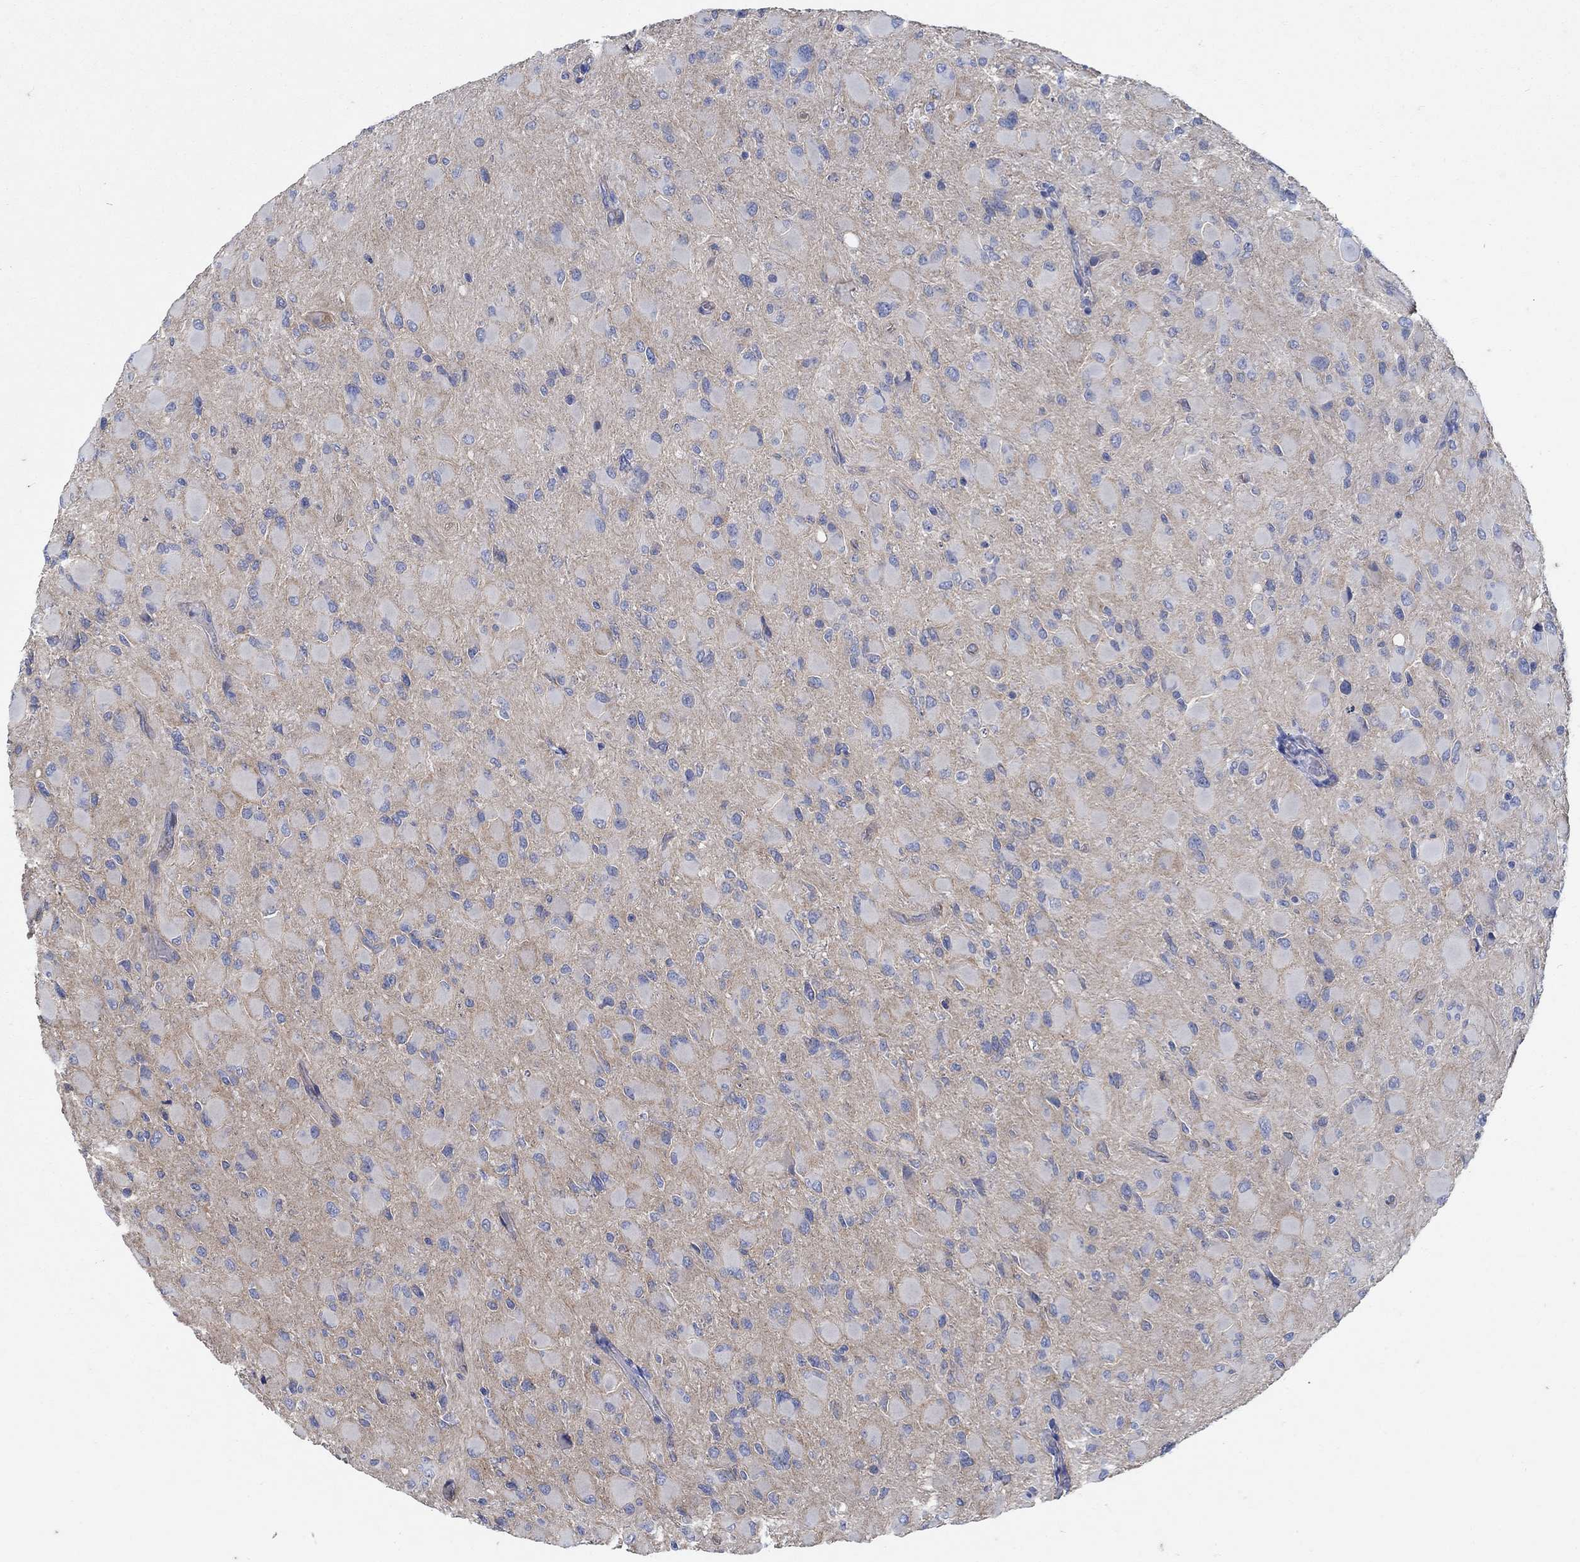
{"staining": {"intensity": "negative", "quantity": "none", "location": "none"}, "tissue": "glioma", "cell_type": "Tumor cells", "image_type": "cancer", "snomed": [{"axis": "morphology", "description": "Glioma, malignant, High grade"}, {"axis": "topography", "description": "Cerebral cortex"}], "caption": "High power microscopy histopathology image of an immunohistochemistry (IHC) histopathology image of malignant high-grade glioma, revealing no significant expression in tumor cells. Nuclei are stained in blue.", "gene": "TMEM198", "patient": {"sex": "female", "age": 36}}